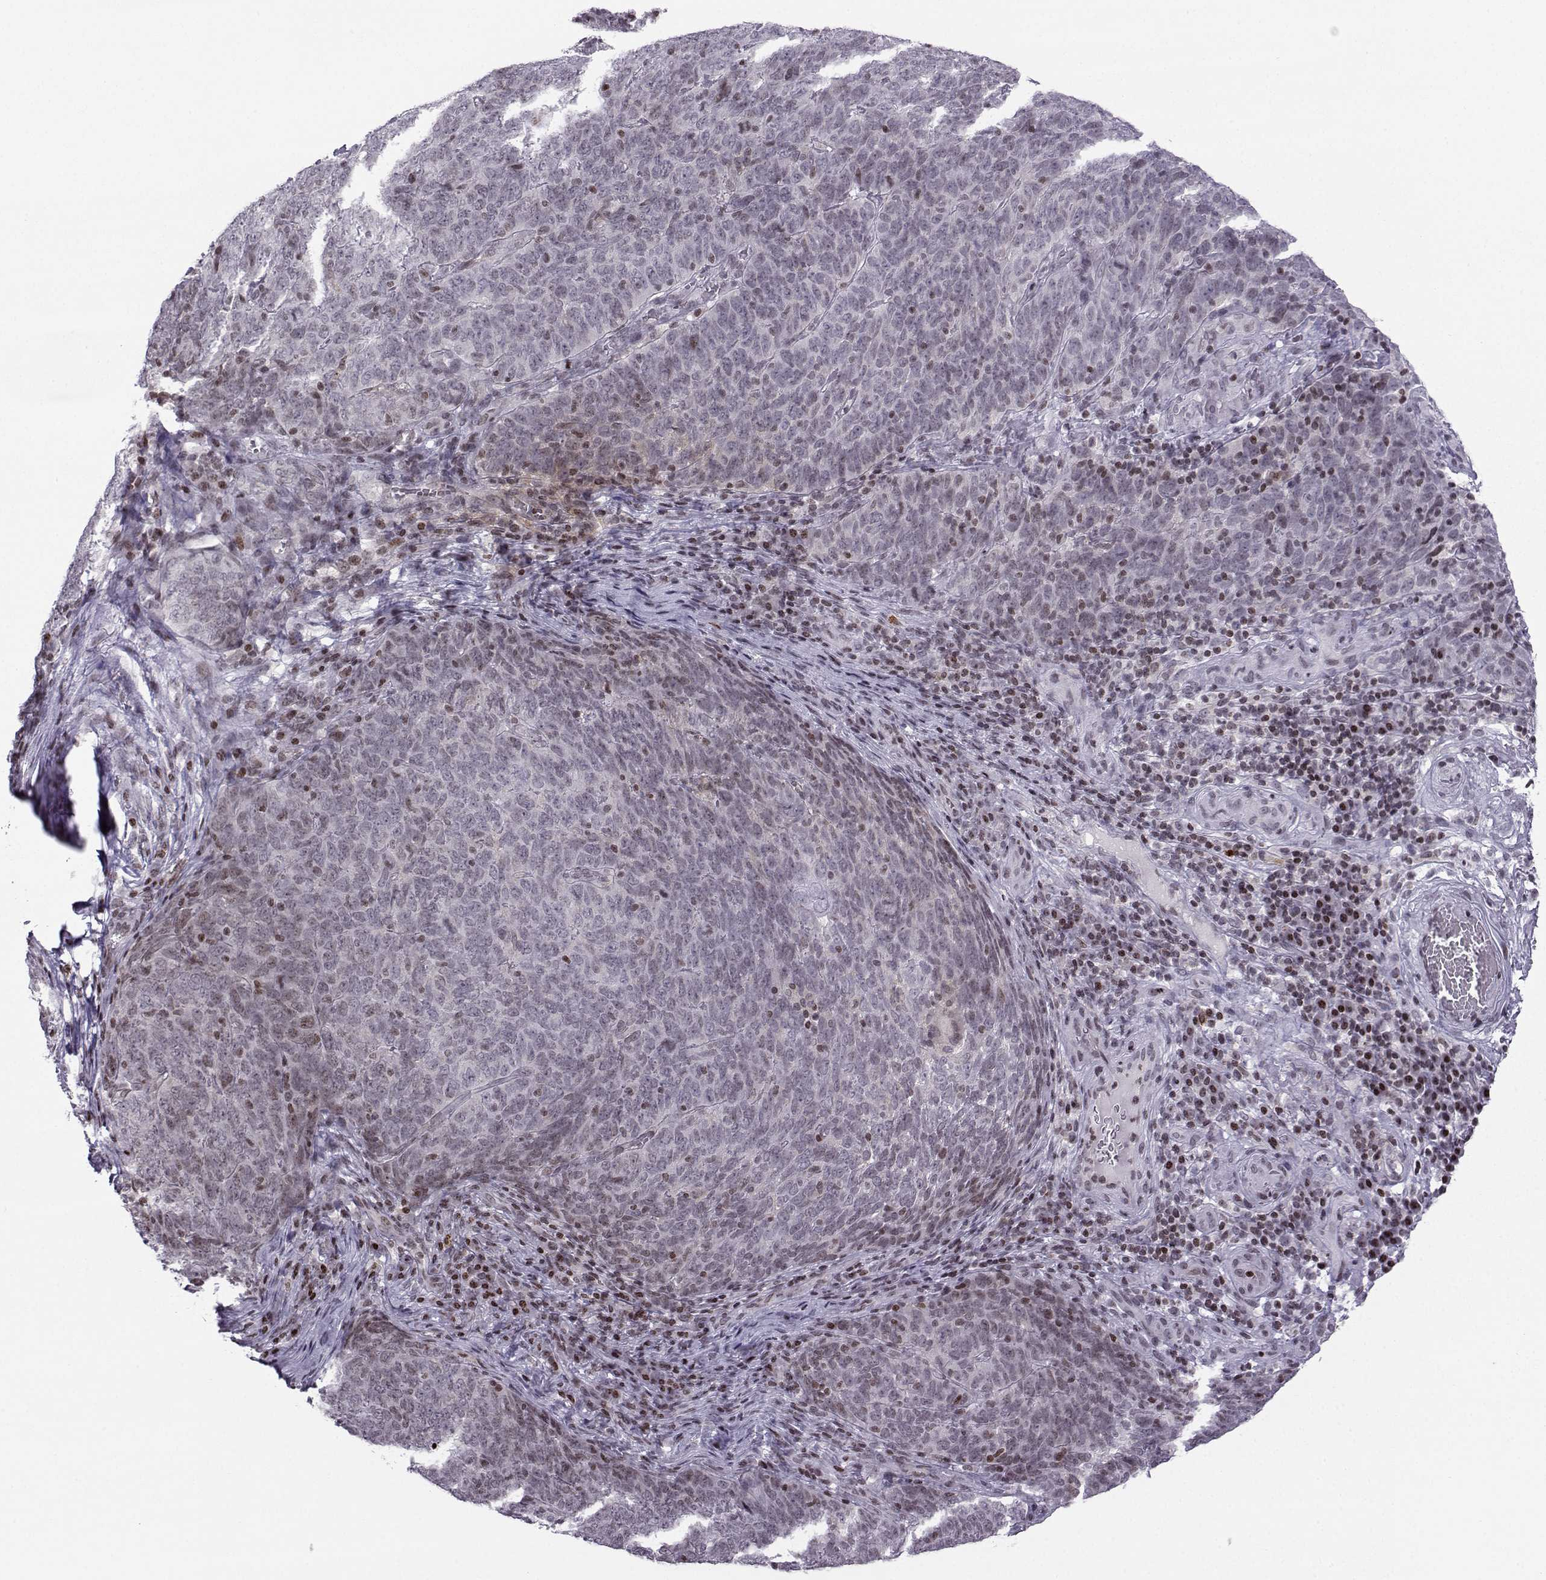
{"staining": {"intensity": "weak", "quantity": "<25%", "location": "nuclear"}, "tissue": "skin cancer", "cell_type": "Tumor cells", "image_type": "cancer", "snomed": [{"axis": "morphology", "description": "Squamous cell carcinoma, NOS"}, {"axis": "topography", "description": "Skin"}, {"axis": "topography", "description": "Anal"}], "caption": "An image of skin cancer stained for a protein shows no brown staining in tumor cells.", "gene": "ZNF19", "patient": {"sex": "female", "age": 51}}